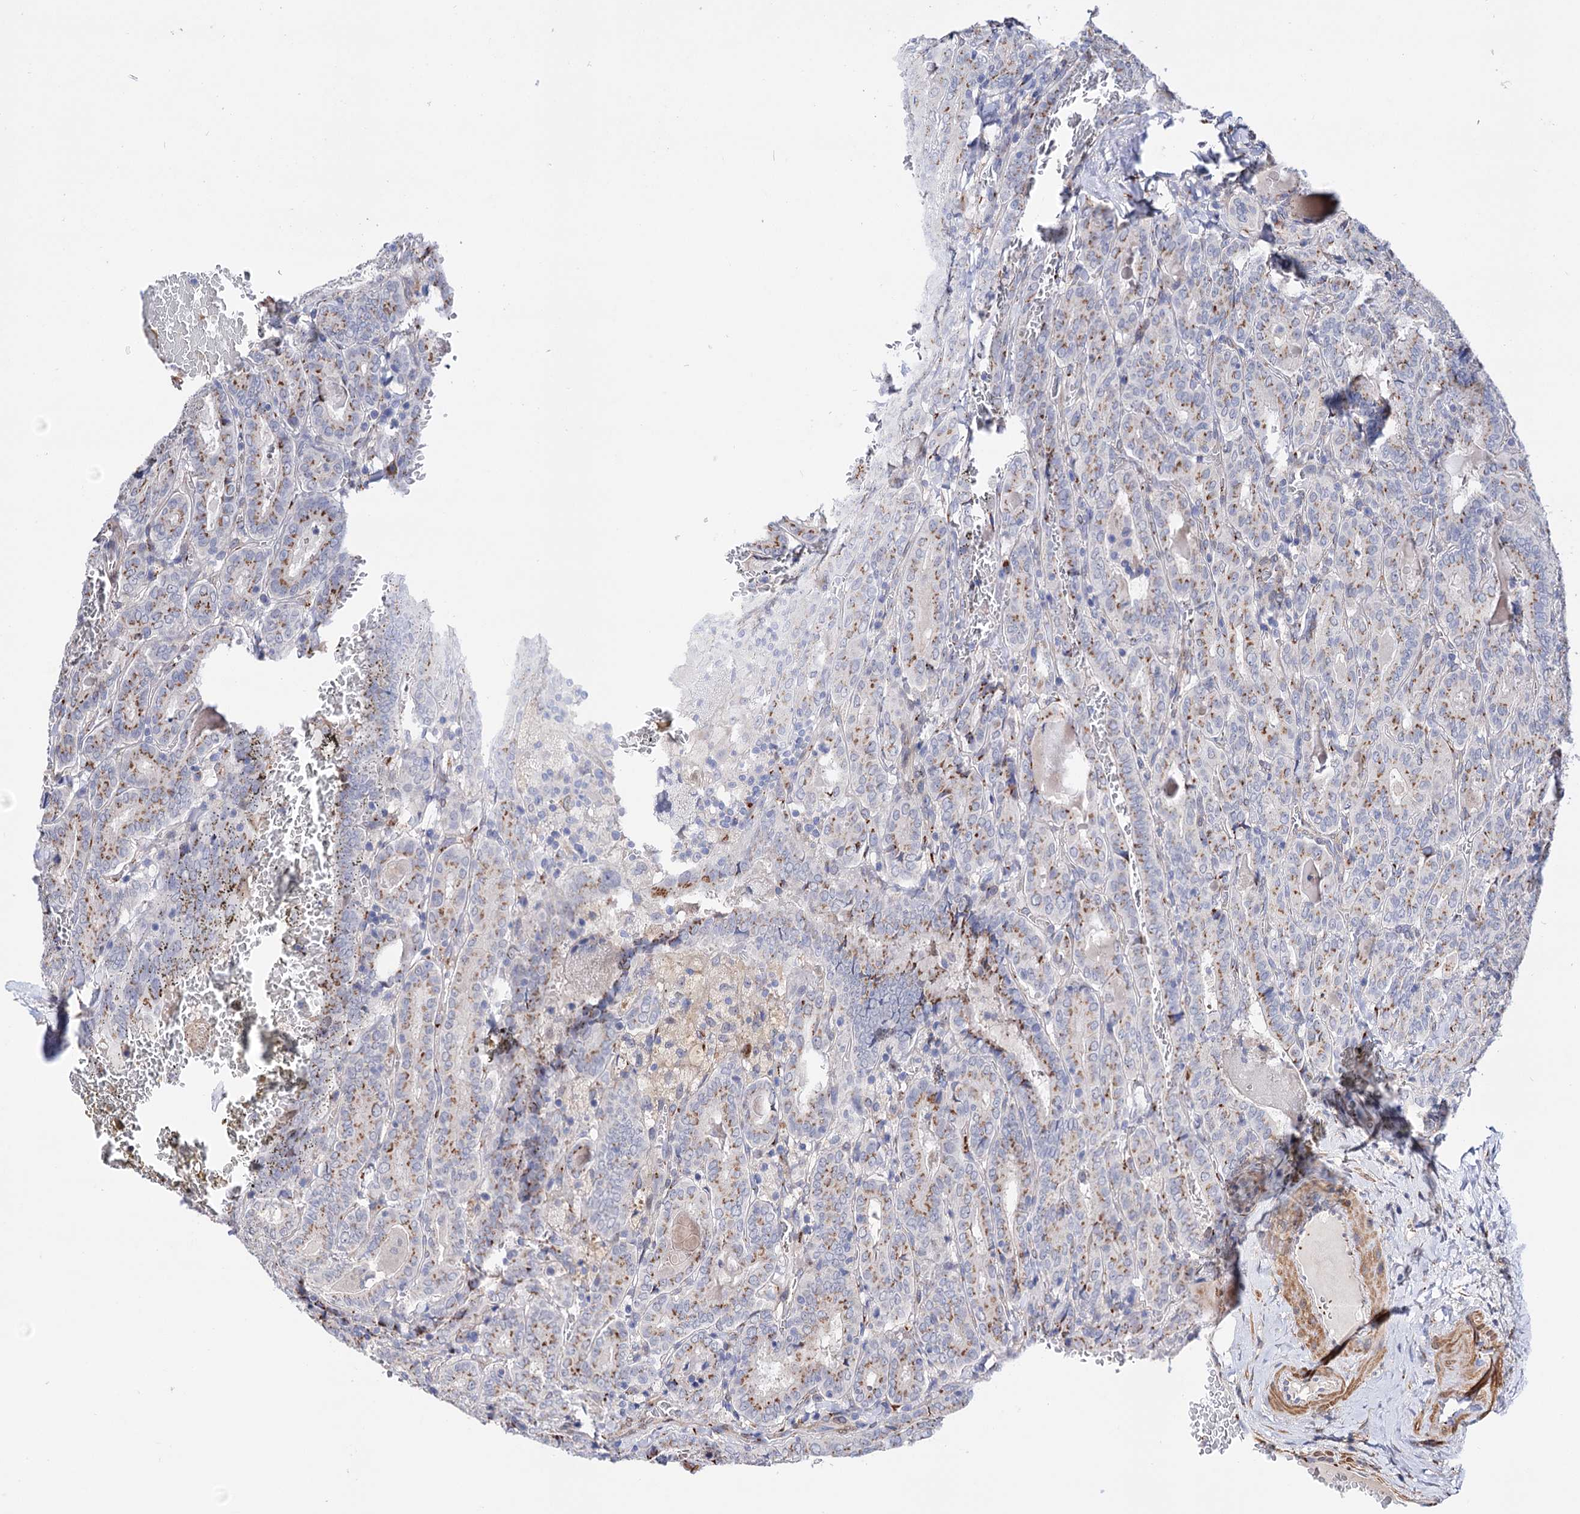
{"staining": {"intensity": "moderate", "quantity": "25%-75%", "location": "cytoplasmic/membranous"}, "tissue": "thyroid cancer", "cell_type": "Tumor cells", "image_type": "cancer", "snomed": [{"axis": "morphology", "description": "Papillary adenocarcinoma, NOS"}, {"axis": "topography", "description": "Thyroid gland"}], "caption": "High-power microscopy captured an IHC micrograph of papillary adenocarcinoma (thyroid), revealing moderate cytoplasmic/membranous positivity in approximately 25%-75% of tumor cells. Nuclei are stained in blue.", "gene": "C11orf96", "patient": {"sex": "female", "age": 72}}